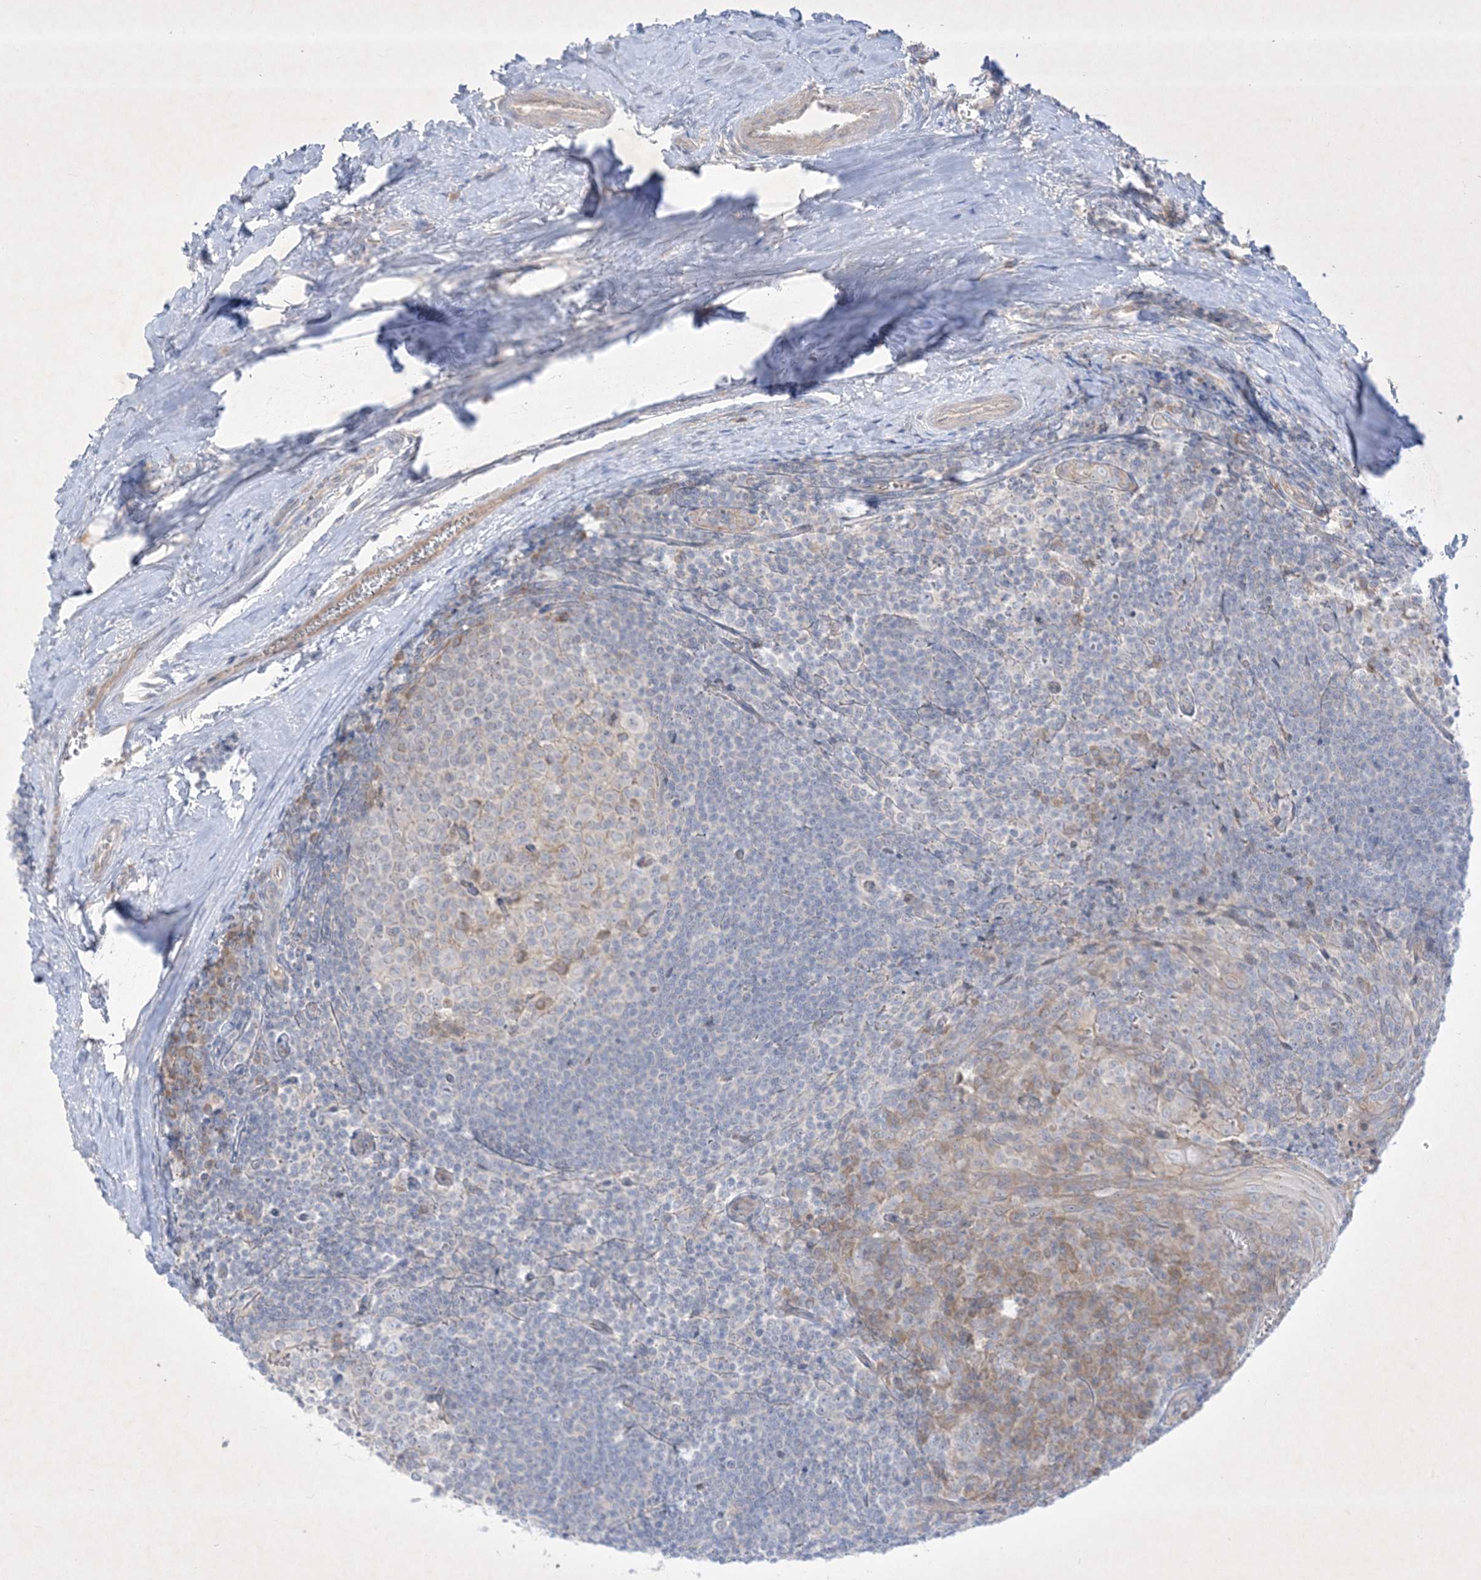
{"staining": {"intensity": "negative", "quantity": "none", "location": "none"}, "tissue": "tonsil", "cell_type": "Germinal center cells", "image_type": "normal", "snomed": [{"axis": "morphology", "description": "Normal tissue, NOS"}, {"axis": "topography", "description": "Tonsil"}], "caption": "The micrograph exhibits no significant staining in germinal center cells of tonsil.", "gene": "PLEKHA3", "patient": {"sex": "male", "age": 27}}